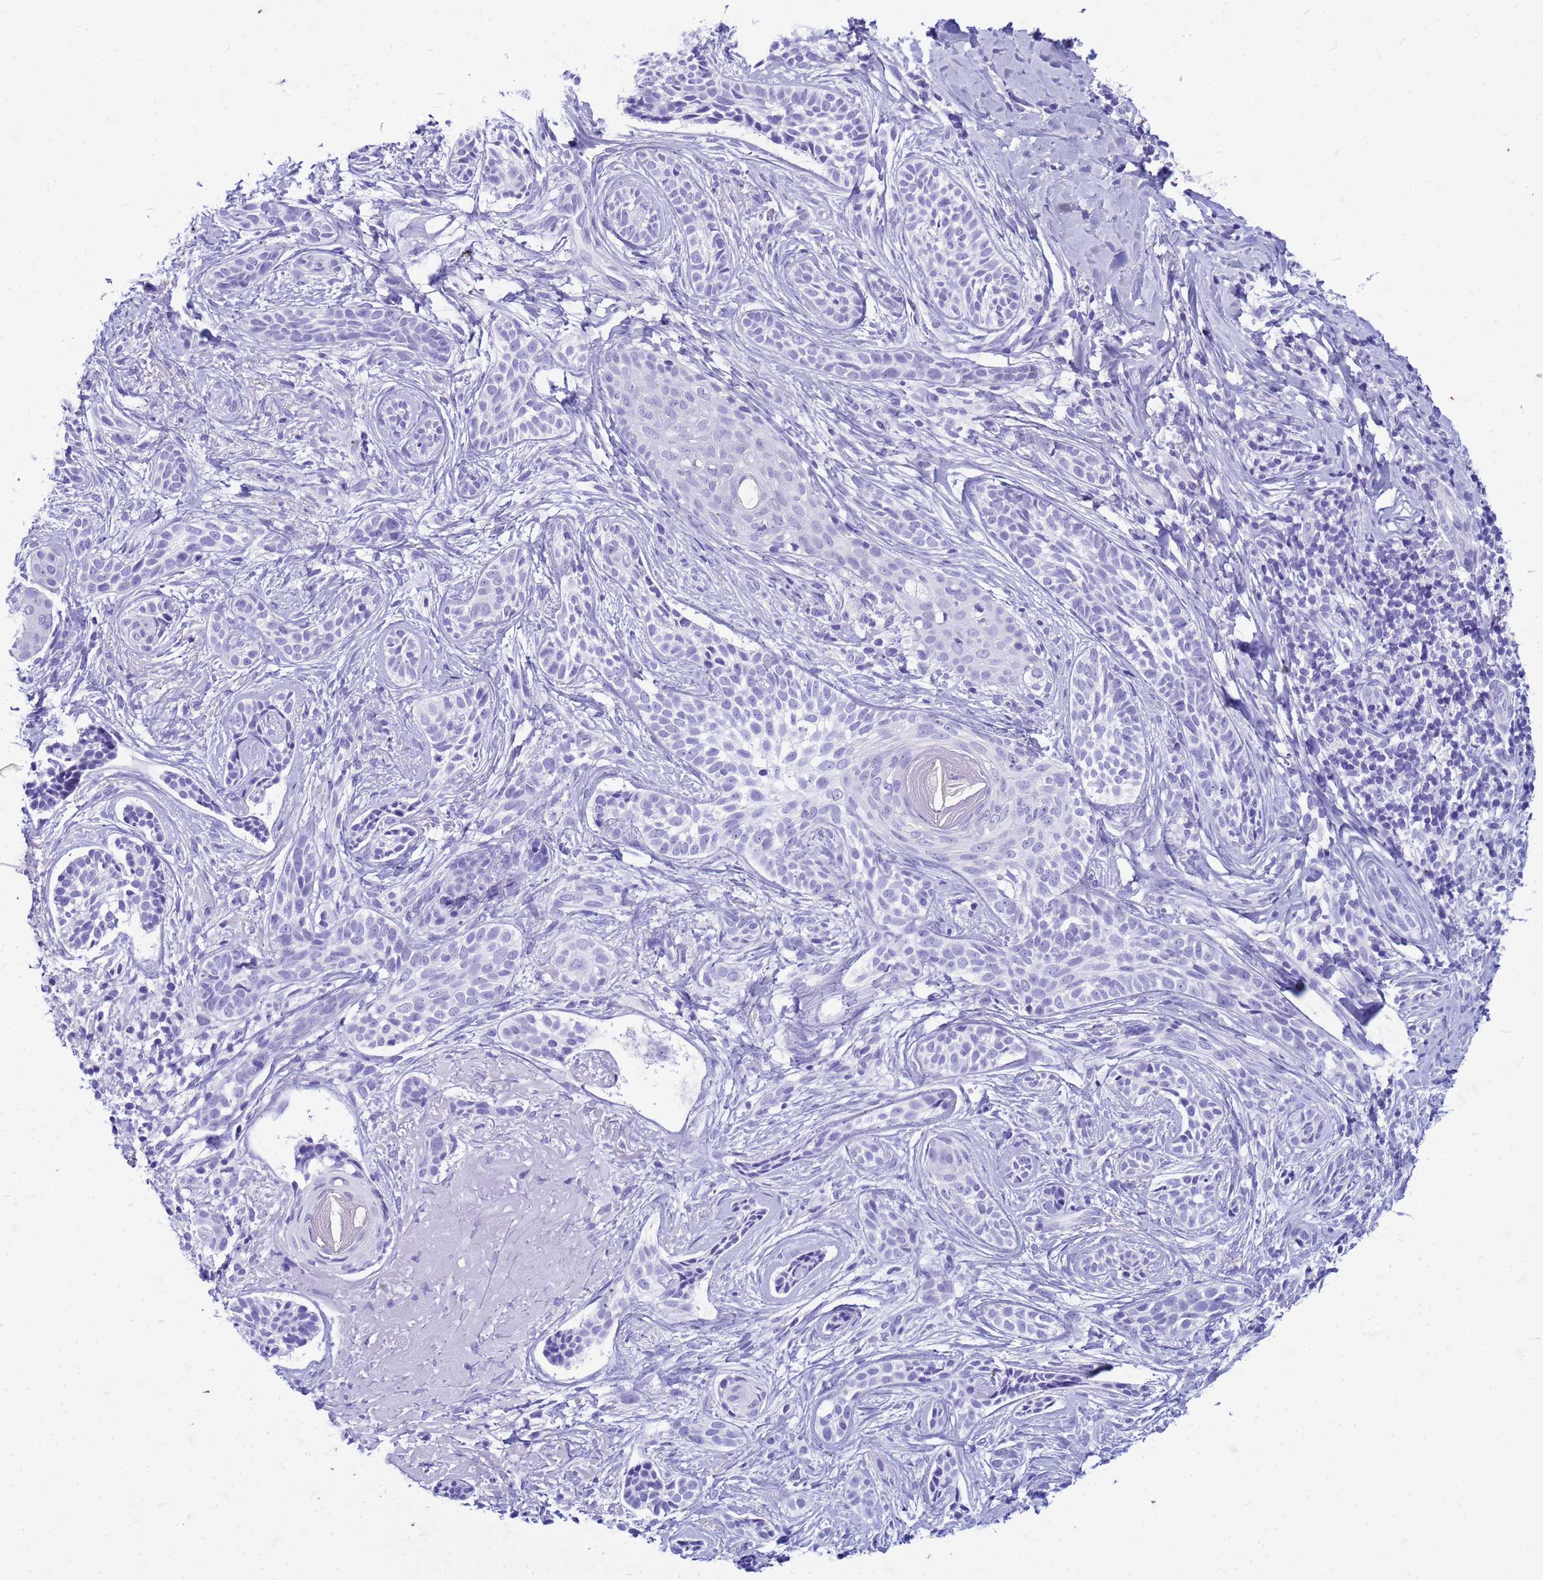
{"staining": {"intensity": "negative", "quantity": "none", "location": "none"}, "tissue": "skin cancer", "cell_type": "Tumor cells", "image_type": "cancer", "snomed": [{"axis": "morphology", "description": "Basal cell carcinoma"}, {"axis": "topography", "description": "Skin"}], "caption": "IHC micrograph of neoplastic tissue: human skin cancer stained with DAB (3,3'-diaminobenzidine) exhibits no significant protein staining in tumor cells.", "gene": "CFAP100", "patient": {"sex": "male", "age": 71}}